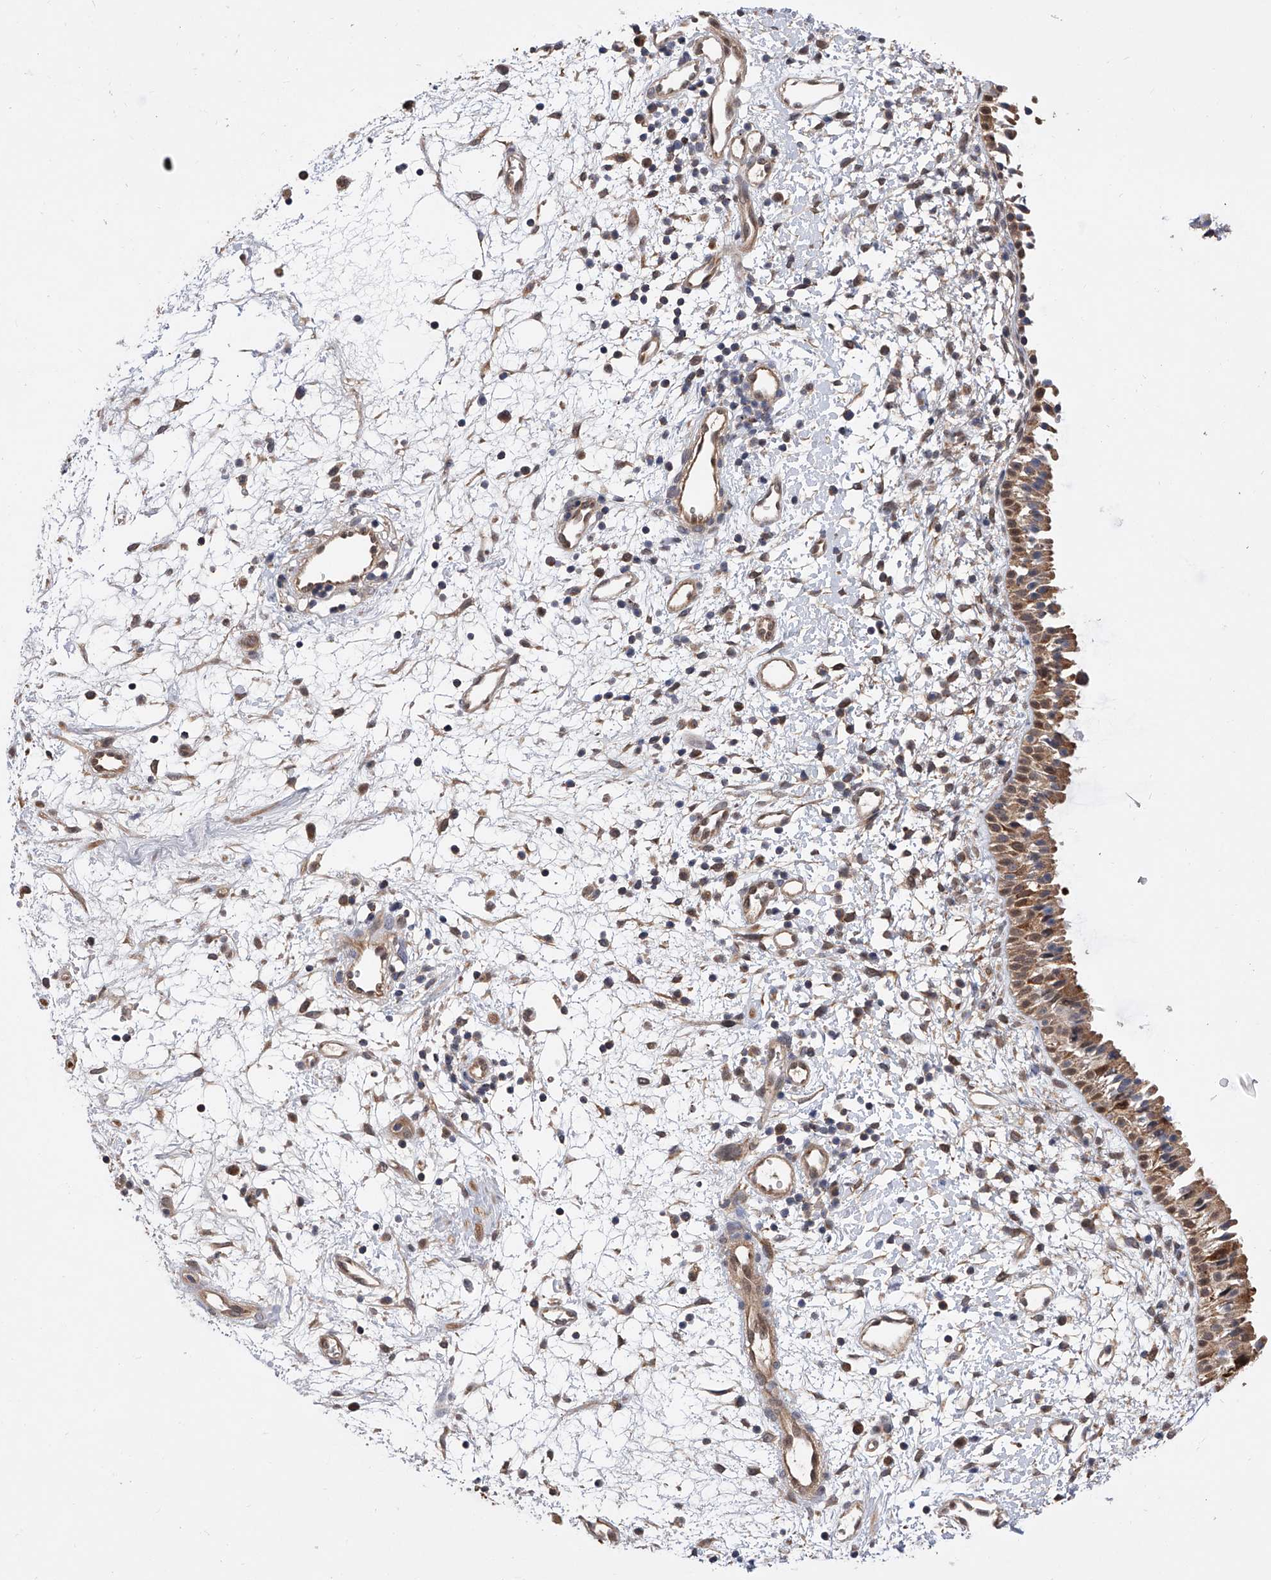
{"staining": {"intensity": "moderate", "quantity": ">75%", "location": "cytoplasmic/membranous"}, "tissue": "nasopharynx", "cell_type": "Respiratory epithelial cells", "image_type": "normal", "snomed": [{"axis": "morphology", "description": "Normal tissue, NOS"}, {"axis": "topography", "description": "Nasopharynx"}], "caption": "DAB immunohistochemical staining of normal human nasopharynx displays moderate cytoplasmic/membranous protein positivity in approximately >75% of respiratory epithelial cells.", "gene": "GMDS", "patient": {"sex": "male", "age": 22}}